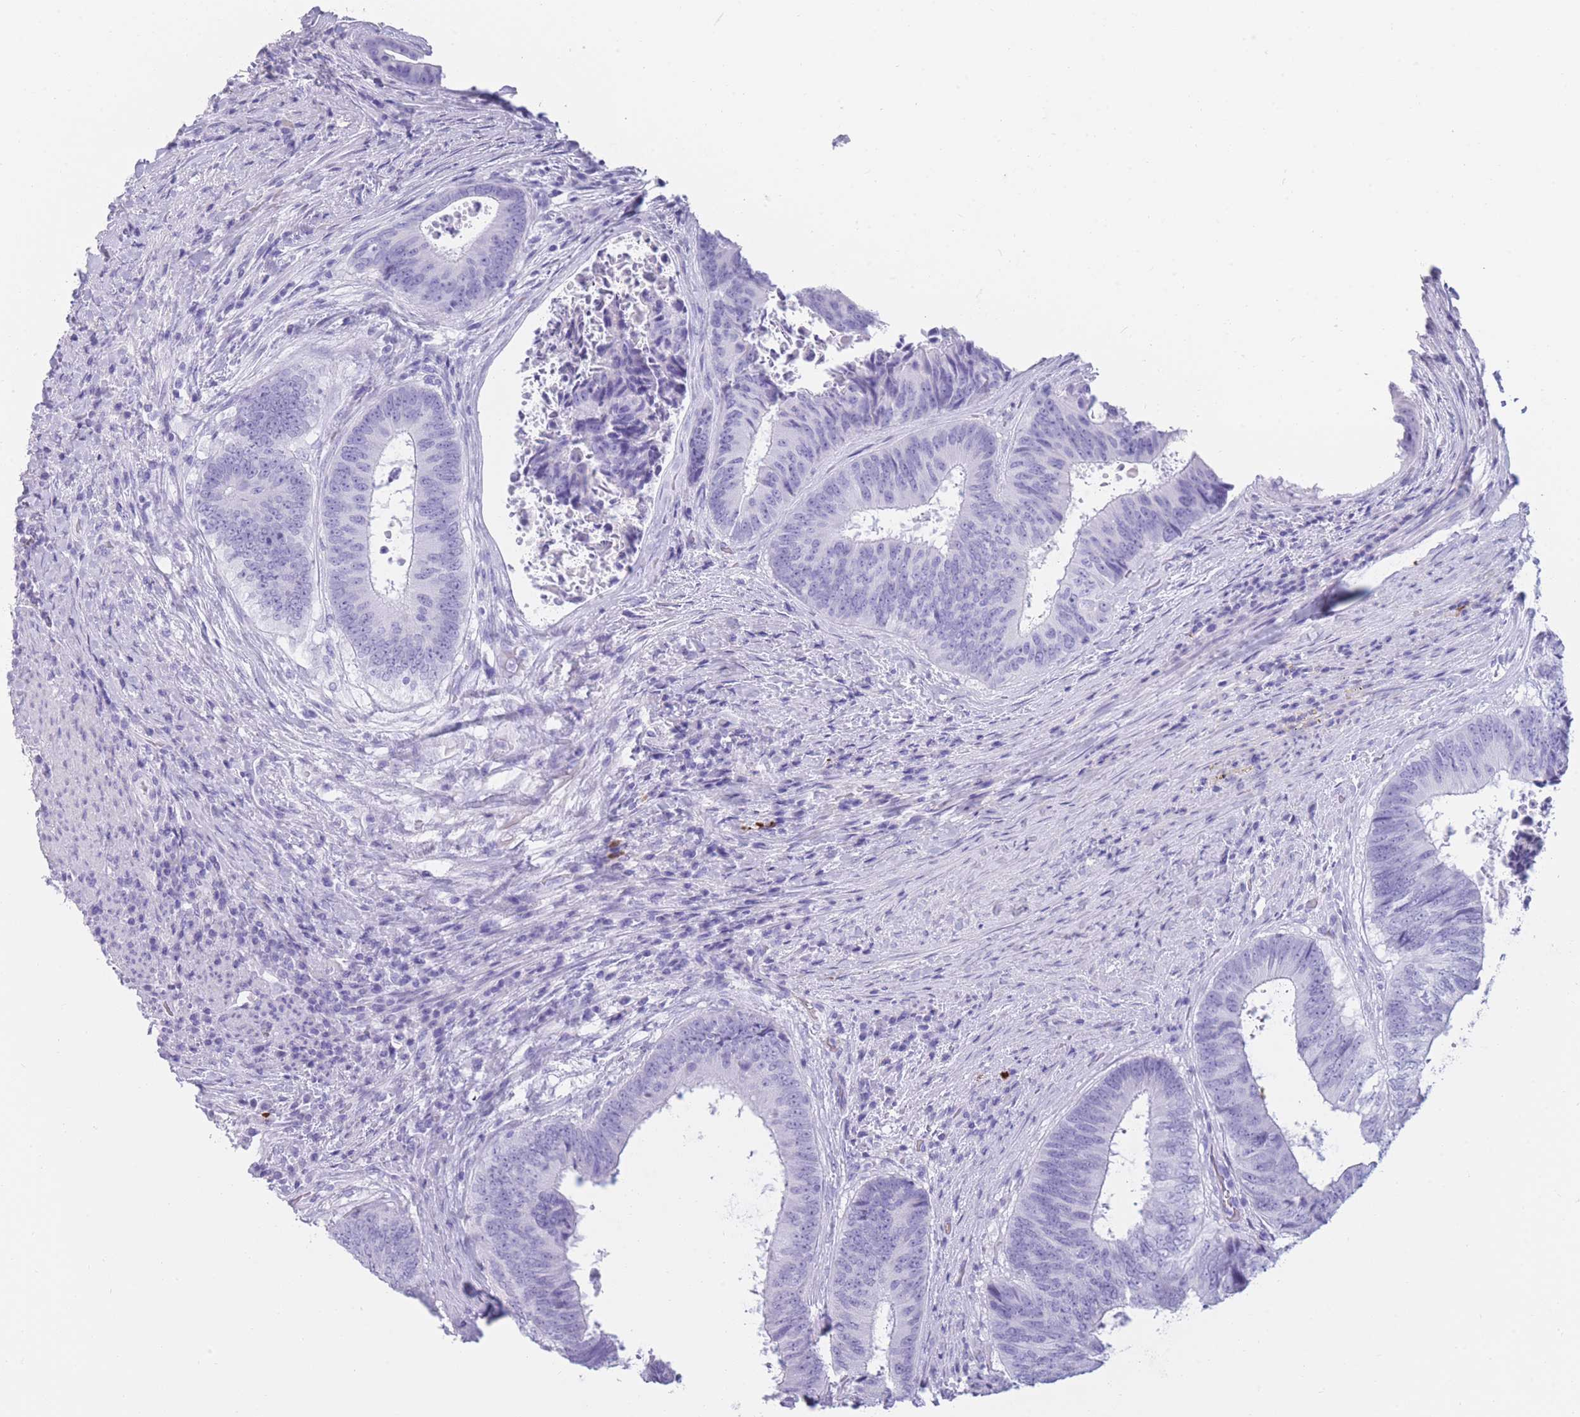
{"staining": {"intensity": "negative", "quantity": "none", "location": "none"}, "tissue": "colorectal cancer", "cell_type": "Tumor cells", "image_type": "cancer", "snomed": [{"axis": "morphology", "description": "Adenocarcinoma, NOS"}, {"axis": "topography", "description": "Rectum"}], "caption": "The histopathology image displays no significant staining in tumor cells of colorectal cancer. (Brightfield microscopy of DAB immunohistochemistry (IHC) at high magnification).", "gene": "TNFSF11", "patient": {"sex": "male", "age": 72}}